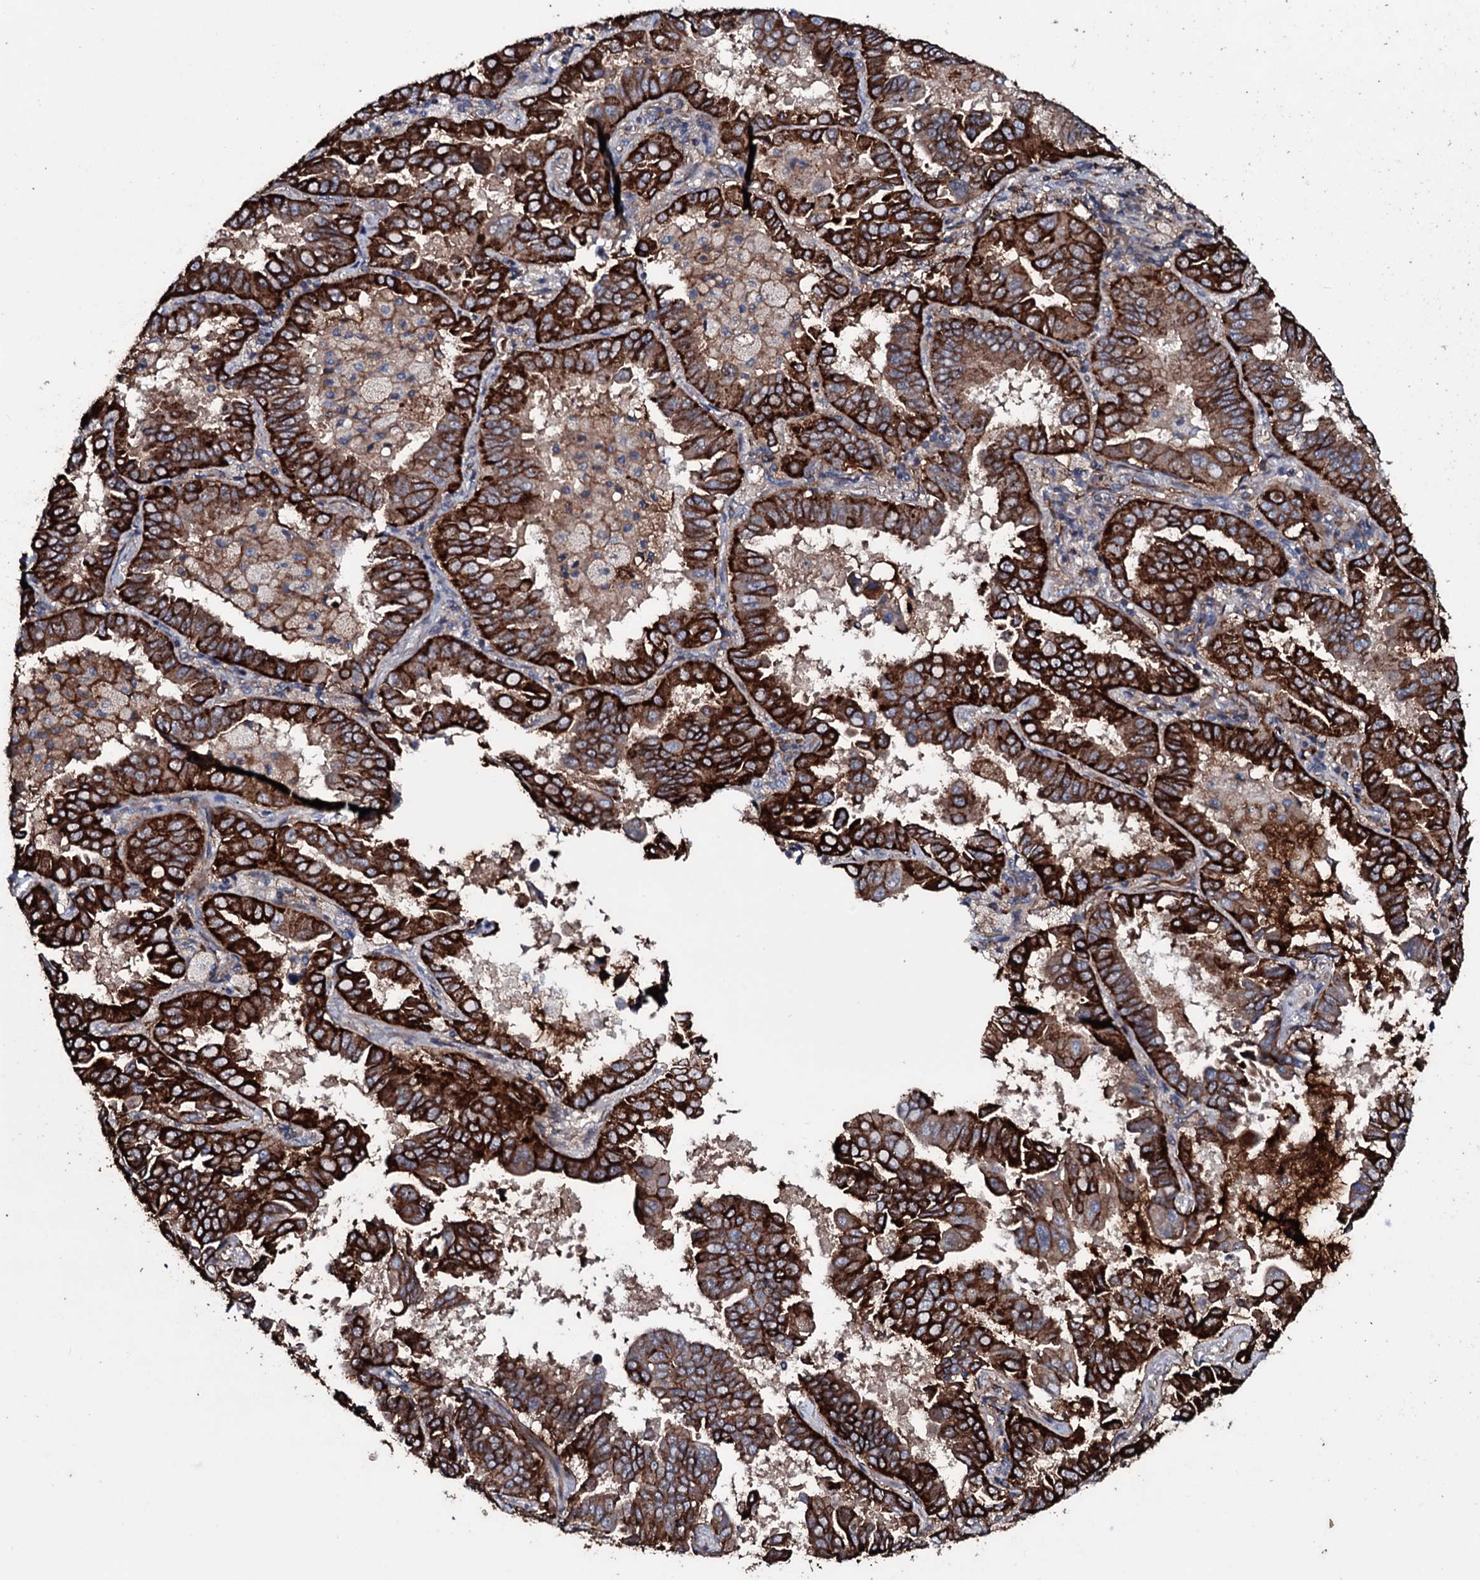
{"staining": {"intensity": "strong", "quantity": ">75%", "location": "cytoplasmic/membranous"}, "tissue": "lung cancer", "cell_type": "Tumor cells", "image_type": "cancer", "snomed": [{"axis": "morphology", "description": "Adenocarcinoma, NOS"}, {"axis": "topography", "description": "Lung"}], "caption": "Immunohistochemistry (IHC) (DAB) staining of lung cancer displays strong cytoplasmic/membranous protein staining in about >75% of tumor cells.", "gene": "ZSWIM8", "patient": {"sex": "male", "age": 64}}